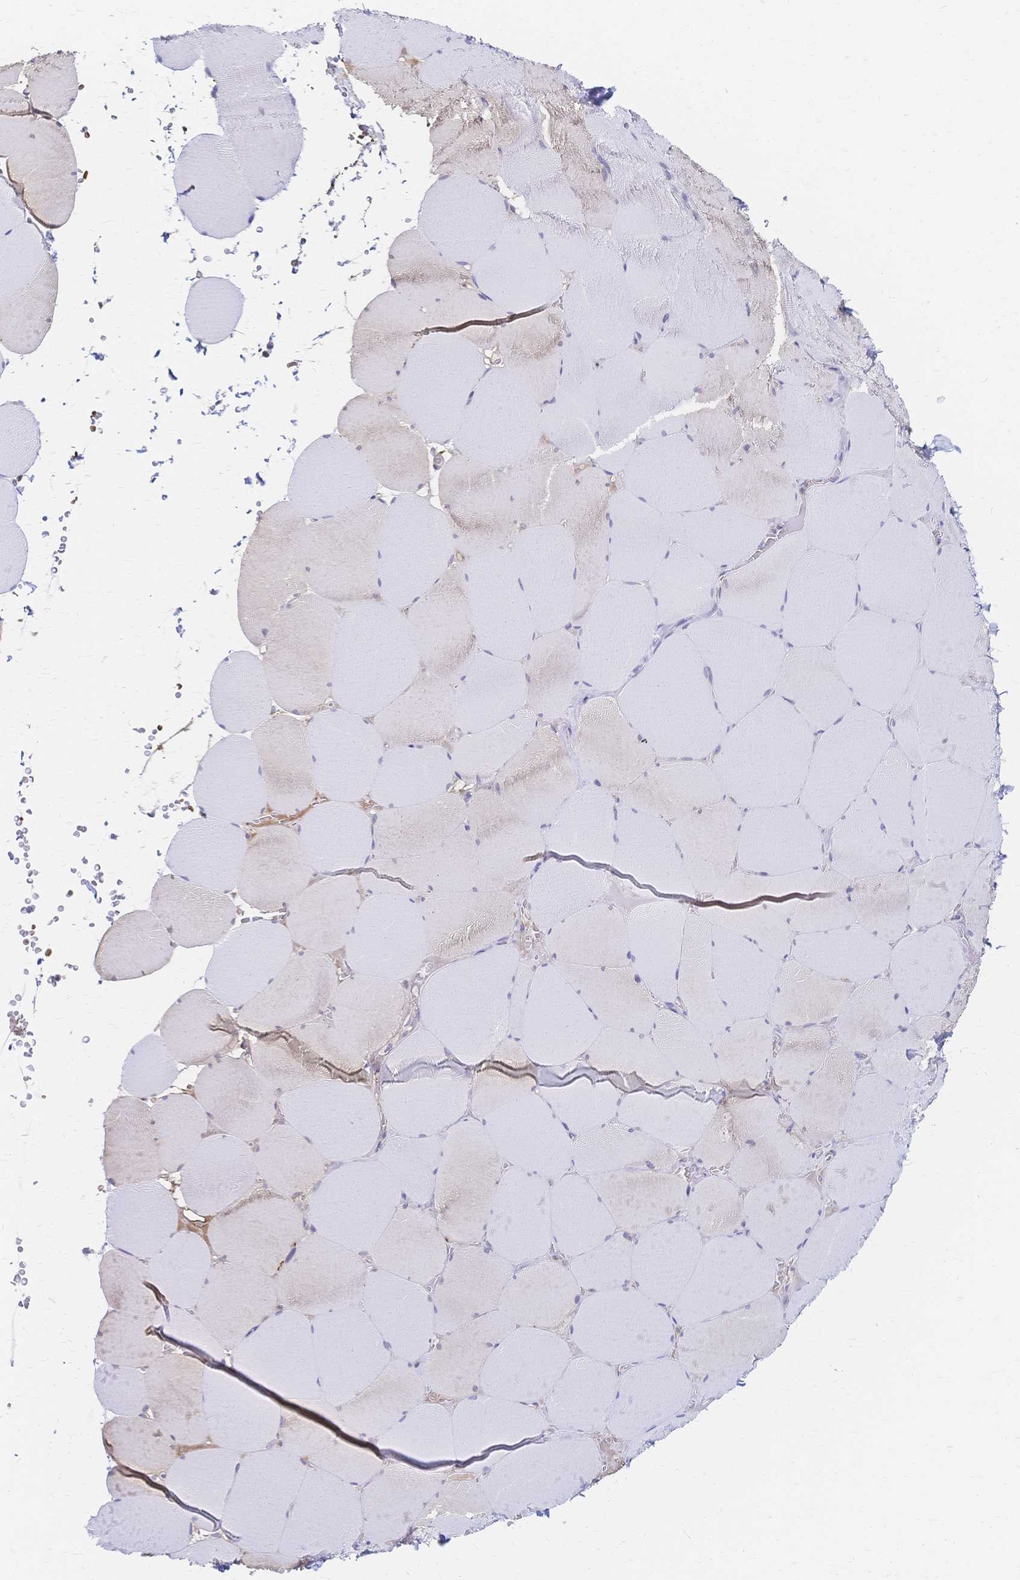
{"staining": {"intensity": "negative", "quantity": "none", "location": "none"}, "tissue": "skeletal muscle", "cell_type": "Myocytes", "image_type": "normal", "snomed": [{"axis": "morphology", "description": "Normal tissue, NOS"}, {"axis": "topography", "description": "Skeletal muscle"}, {"axis": "topography", "description": "Head-Neck"}], "caption": "Skeletal muscle stained for a protein using immunohistochemistry (IHC) demonstrates no staining myocytes.", "gene": "SLC5A1", "patient": {"sex": "male", "age": 66}}